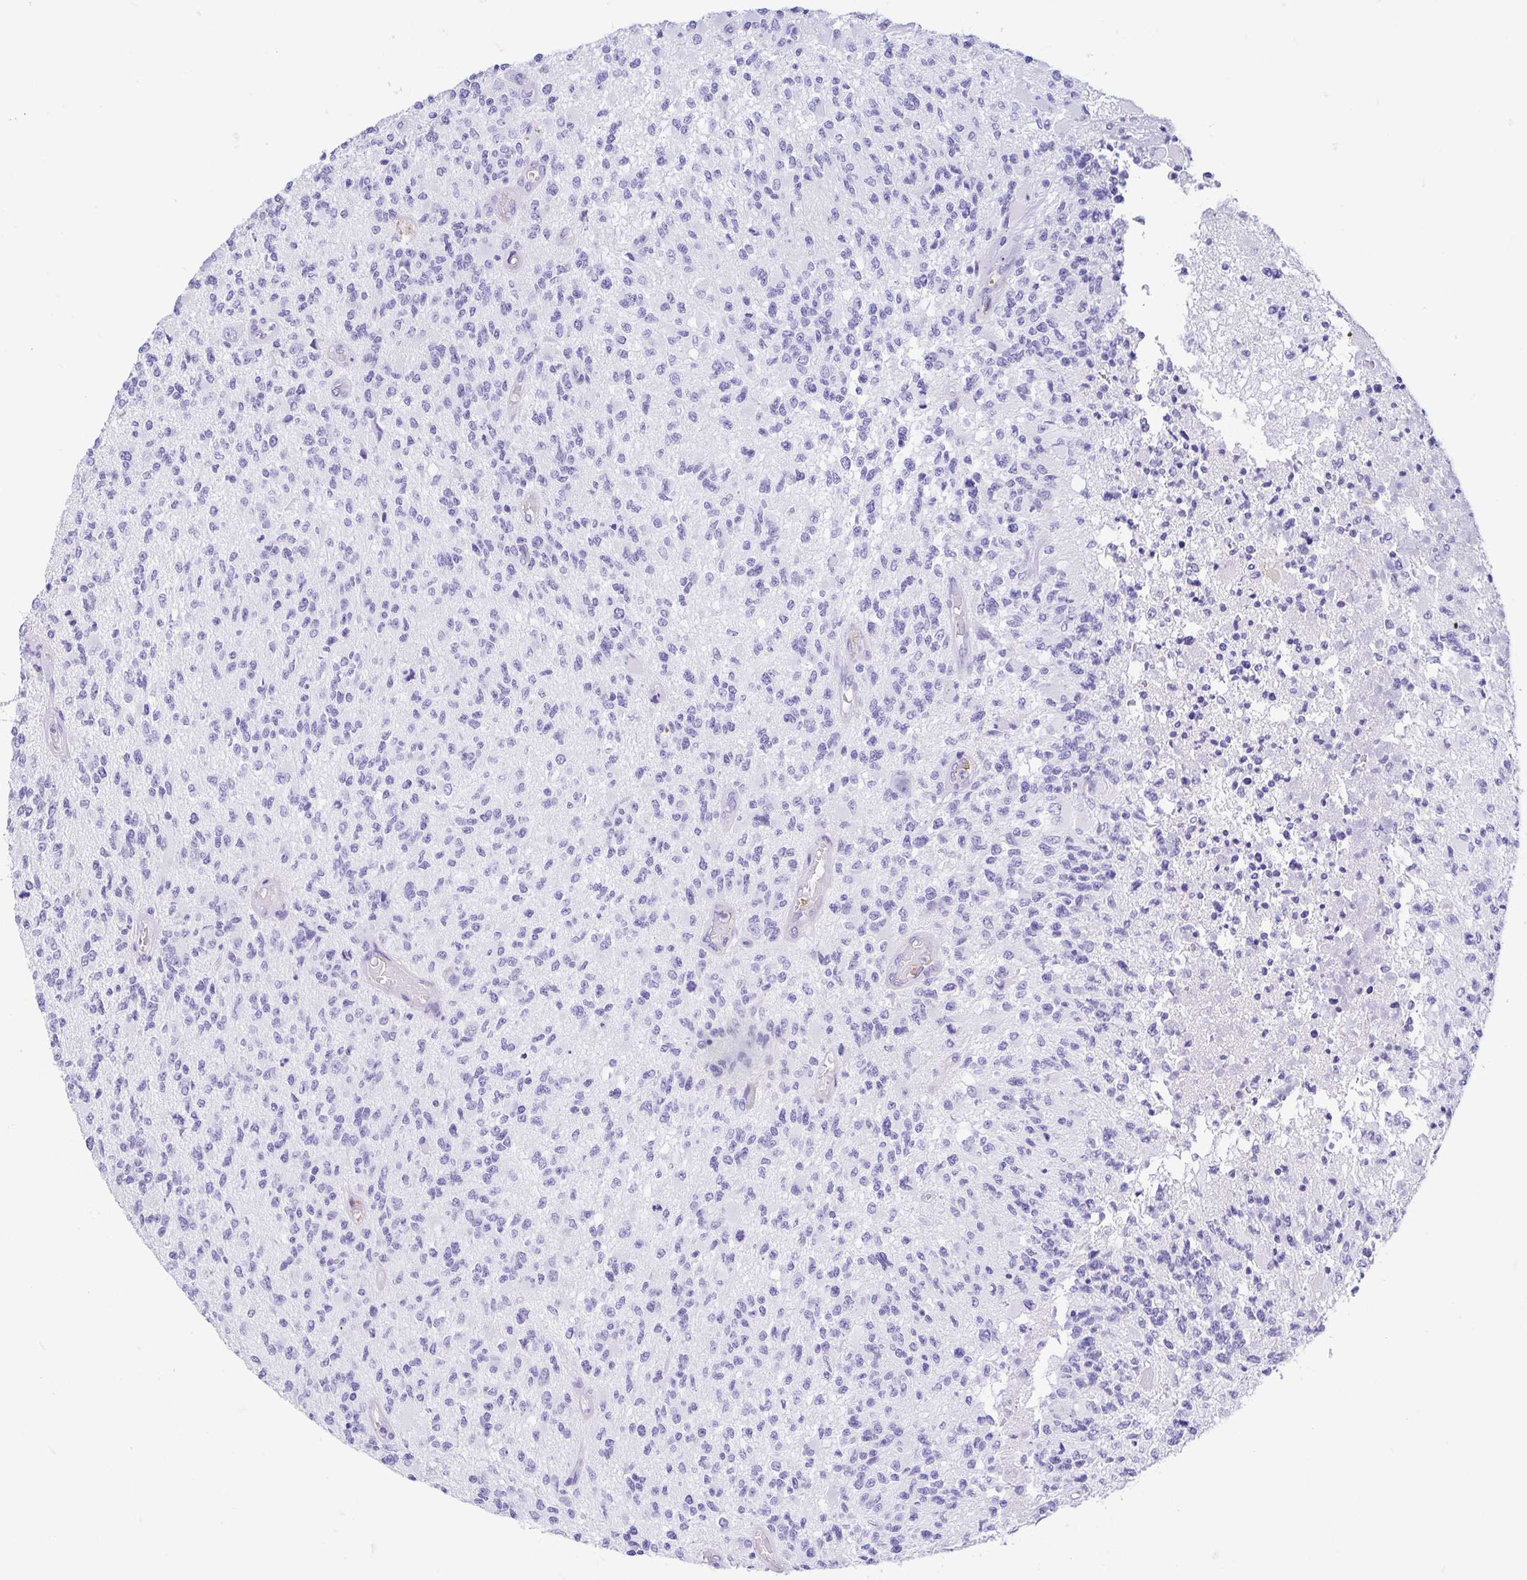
{"staining": {"intensity": "negative", "quantity": "none", "location": "none"}, "tissue": "glioma", "cell_type": "Tumor cells", "image_type": "cancer", "snomed": [{"axis": "morphology", "description": "Glioma, malignant, High grade"}, {"axis": "topography", "description": "Brain"}], "caption": "An image of malignant glioma (high-grade) stained for a protein exhibits no brown staining in tumor cells.", "gene": "GKN1", "patient": {"sex": "female", "age": 63}}